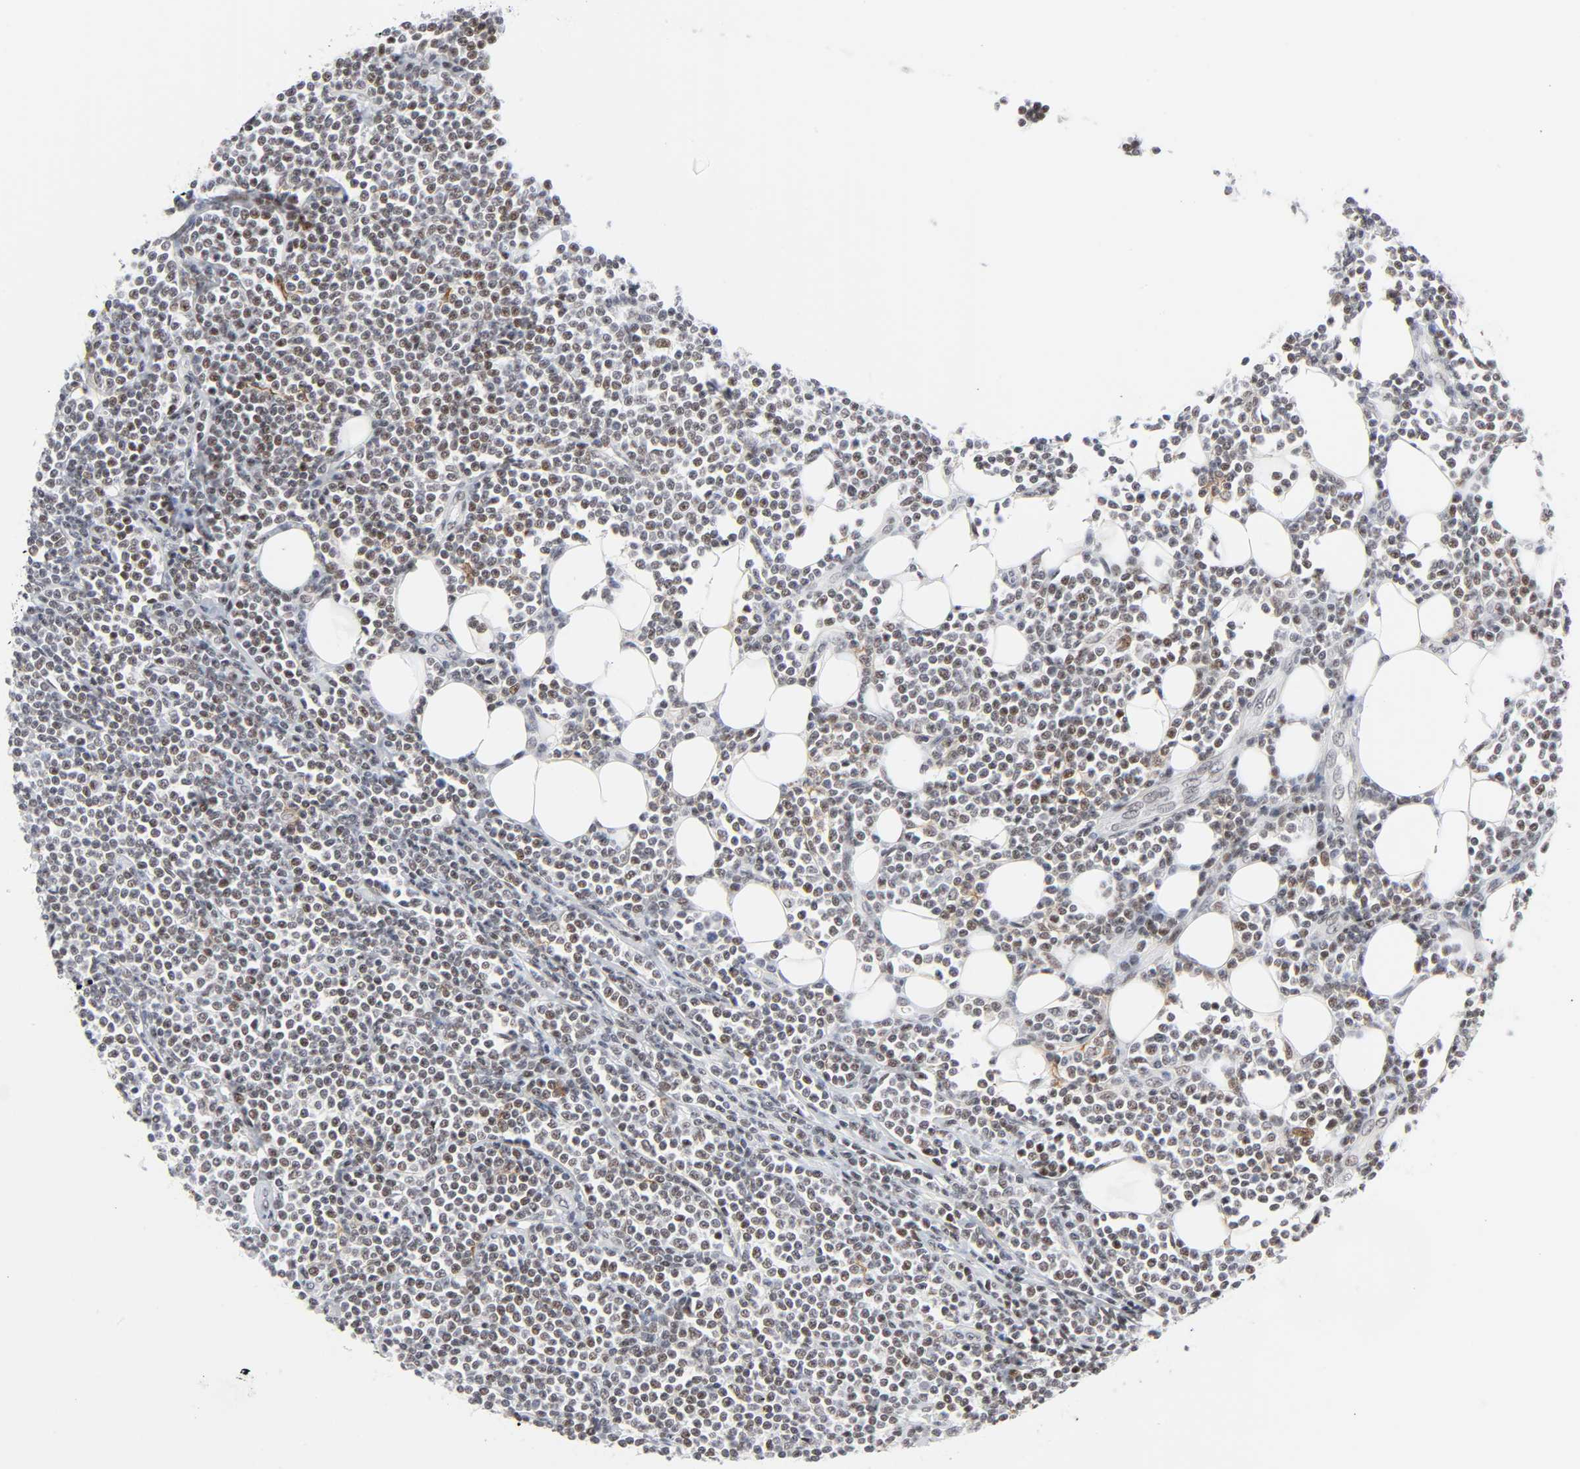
{"staining": {"intensity": "weak", "quantity": "25%-75%", "location": "nuclear"}, "tissue": "lymphoma", "cell_type": "Tumor cells", "image_type": "cancer", "snomed": [{"axis": "morphology", "description": "Malignant lymphoma, non-Hodgkin's type, Low grade"}, {"axis": "topography", "description": "Soft tissue"}], "caption": "Immunohistochemical staining of lymphoma demonstrates low levels of weak nuclear staining in about 25%-75% of tumor cells.", "gene": "DIDO1", "patient": {"sex": "male", "age": 92}}